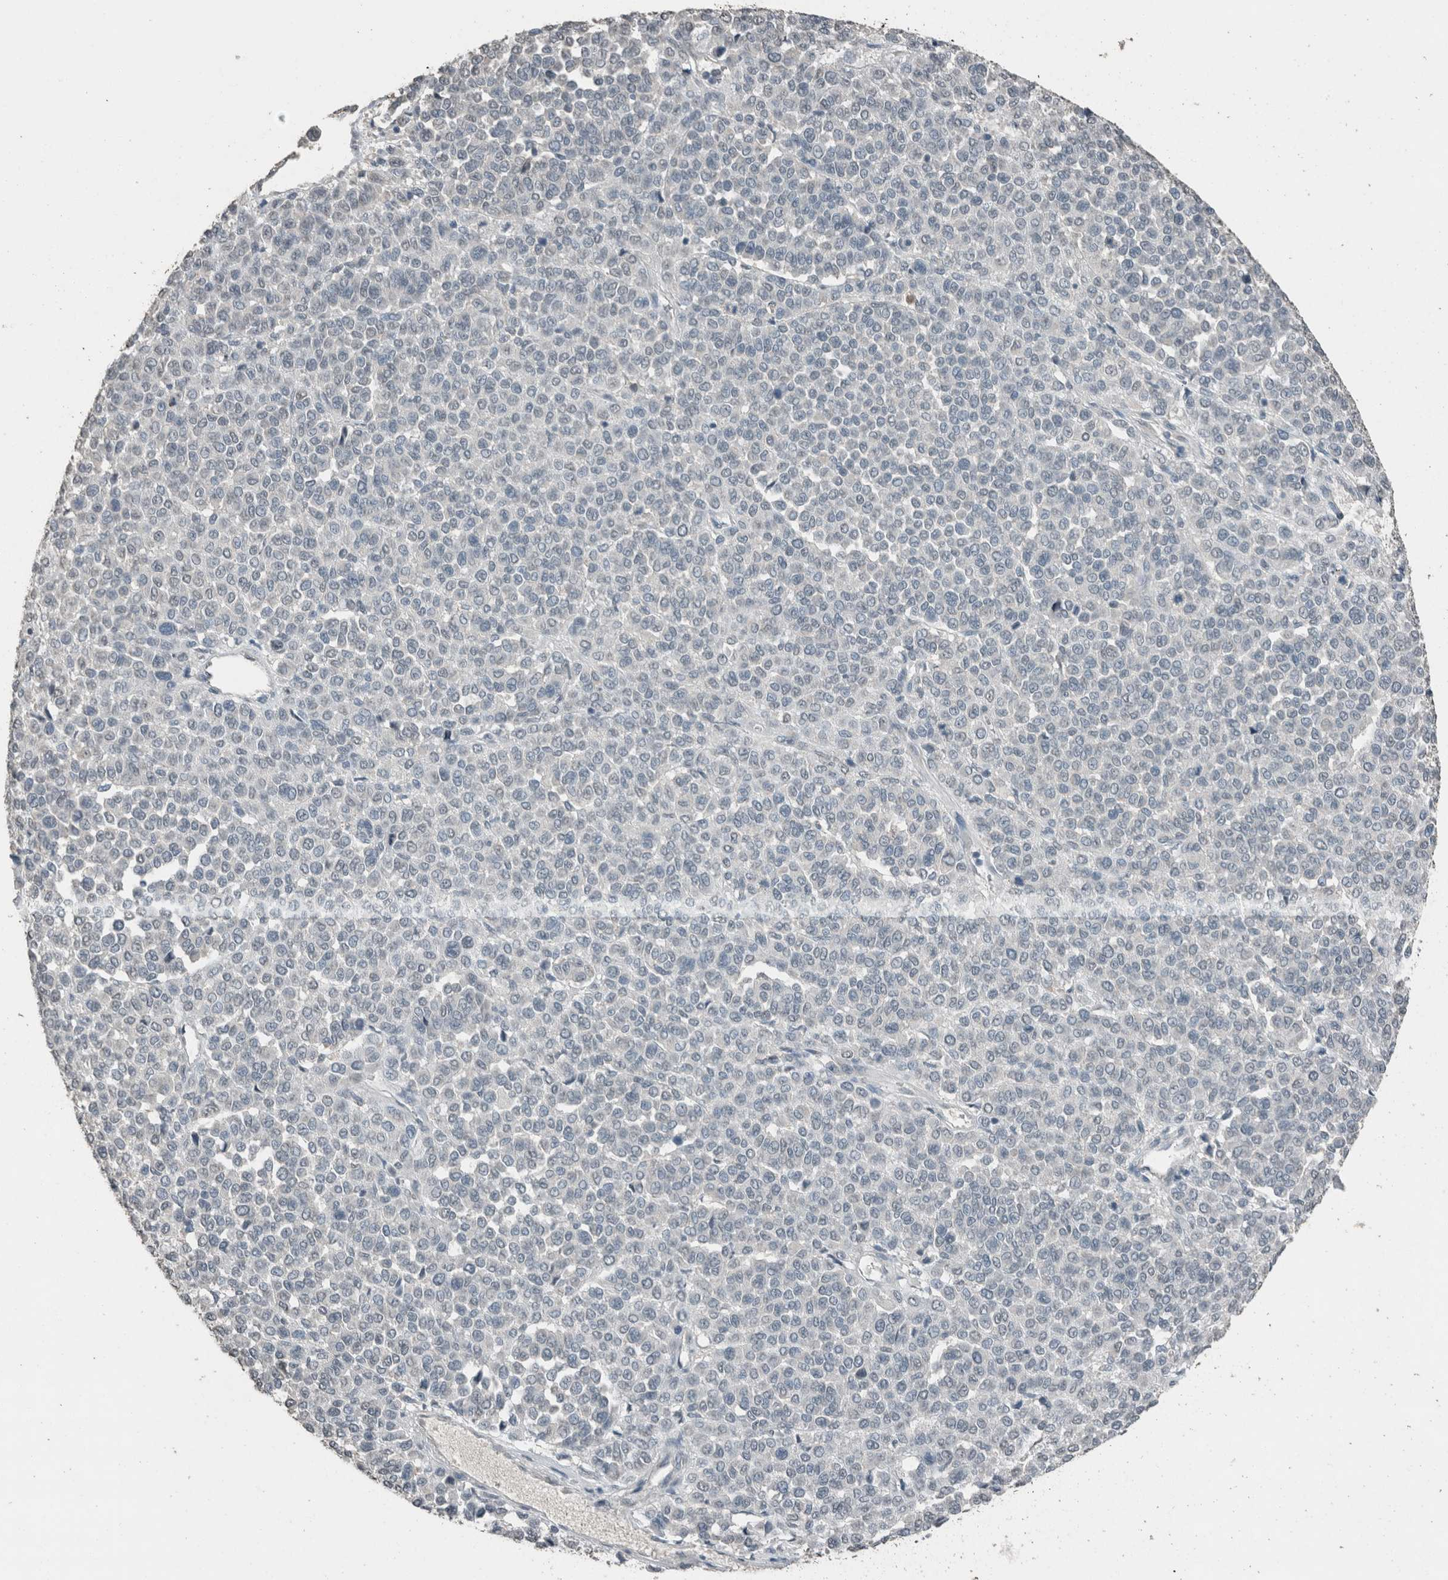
{"staining": {"intensity": "negative", "quantity": "none", "location": "none"}, "tissue": "melanoma", "cell_type": "Tumor cells", "image_type": "cancer", "snomed": [{"axis": "morphology", "description": "Malignant melanoma, Metastatic site"}, {"axis": "topography", "description": "Pancreas"}], "caption": "An image of human malignant melanoma (metastatic site) is negative for staining in tumor cells.", "gene": "ACVR2B", "patient": {"sex": "female", "age": 30}}